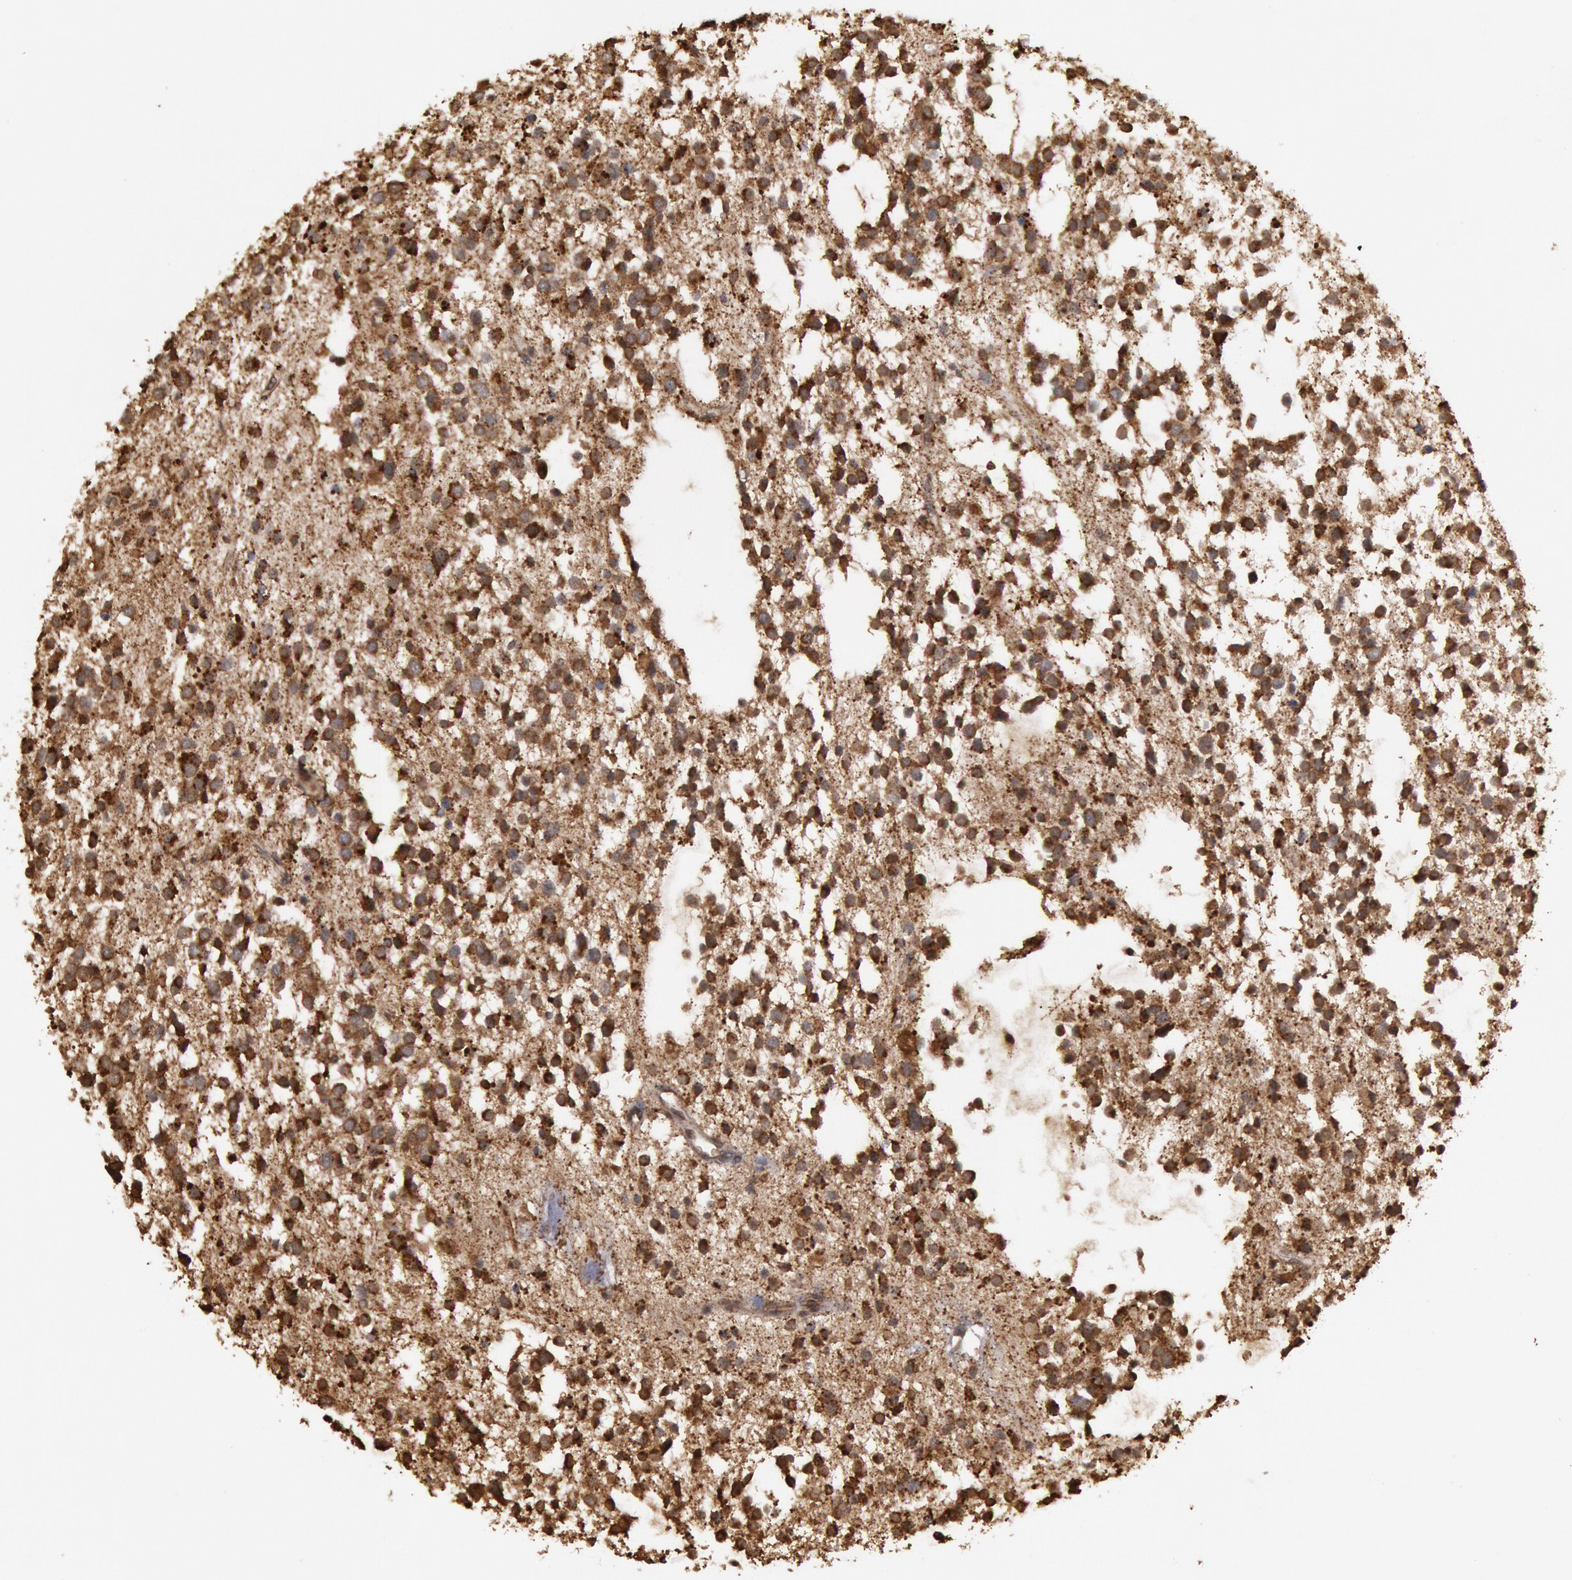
{"staining": {"intensity": "strong", "quantity": ">75%", "location": "cytoplasmic/membranous,nuclear"}, "tissue": "glioma", "cell_type": "Tumor cells", "image_type": "cancer", "snomed": [{"axis": "morphology", "description": "Glioma, malignant, Low grade"}, {"axis": "topography", "description": "Brain"}], "caption": "DAB immunohistochemical staining of glioma reveals strong cytoplasmic/membranous and nuclear protein staining in about >75% of tumor cells. (Stains: DAB in brown, nuclei in blue, Microscopy: brightfield microscopy at high magnification).", "gene": "USP14", "patient": {"sex": "female", "age": 36}}